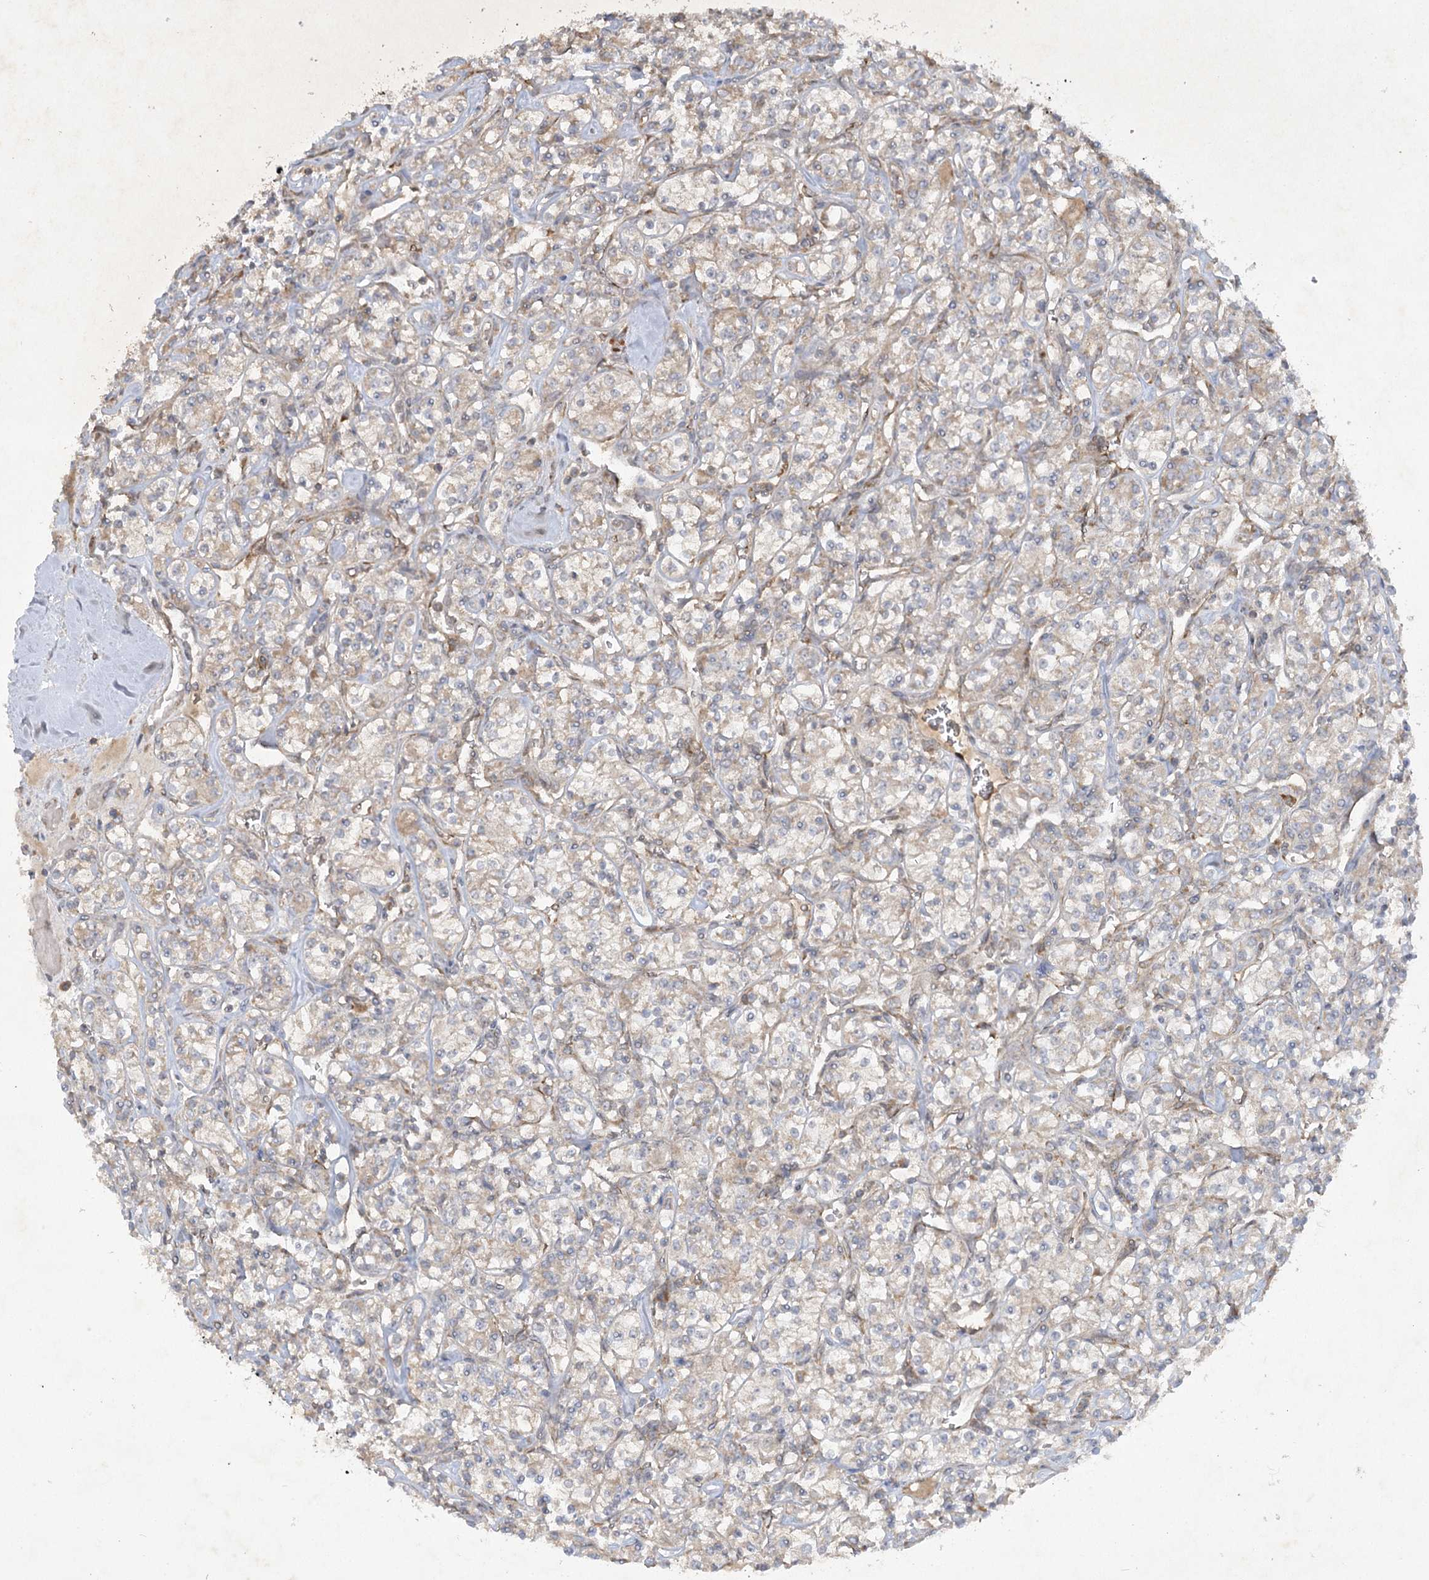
{"staining": {"intensity": "weak", "quantity": "25%-75%", "location": "cytoplasmic/membranous"}, "tissue": "renal cancer", "cell_type": "Tumor cells", "image_type": "cancer", "snomed": [{"axis": "morphology", "description": "Adenocarcinoma, NOS"}, {"axis": "topography", "description": "Kidney"}], "caption": "Weak cytoplasmic/membranous expression is seen in about 25%-75% of tumor cells in renal cancer.", "gene": "TRAF3IP1", "patient": {"sex": "male", "age": 77}}